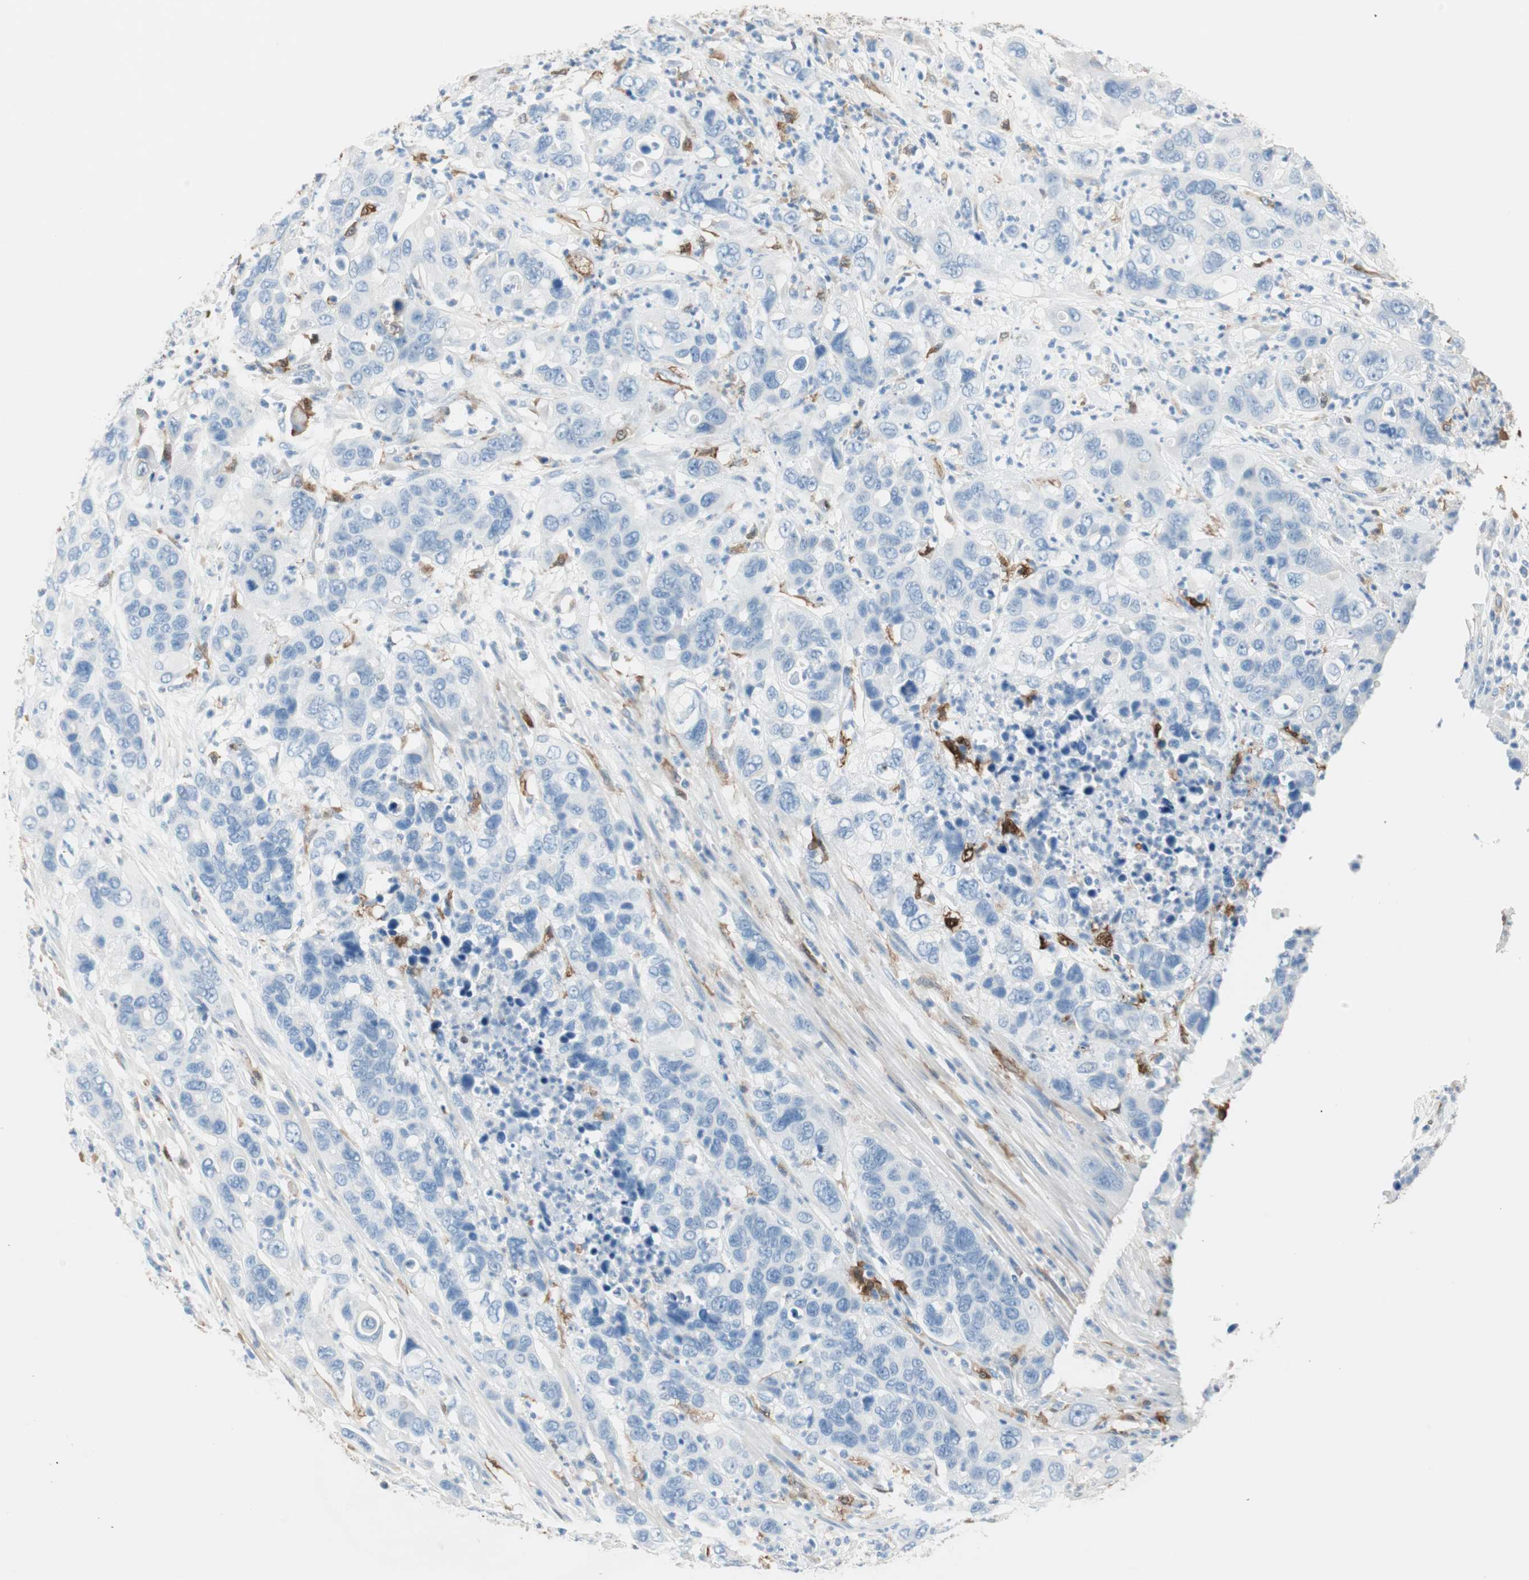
{"staining": {"intensity": "negative", "quantity": "none", "location": "none"}, "tissue": "pancreatic cancer", "cell_type": "Tumor cells", "image_type": "cancer", "snomed": [{"axis": "morphology", "description": "Adenocarcinoma, NOS"}, {"axis": "topography", "description": "Pancreas"}], "caption": "IHC micrograph of human pancreatic cancer stained for a protein (brown), which shows no positivity in tumor cells.", "gene": "GLUL", "patient": {"sex": "female", "age": 71}}